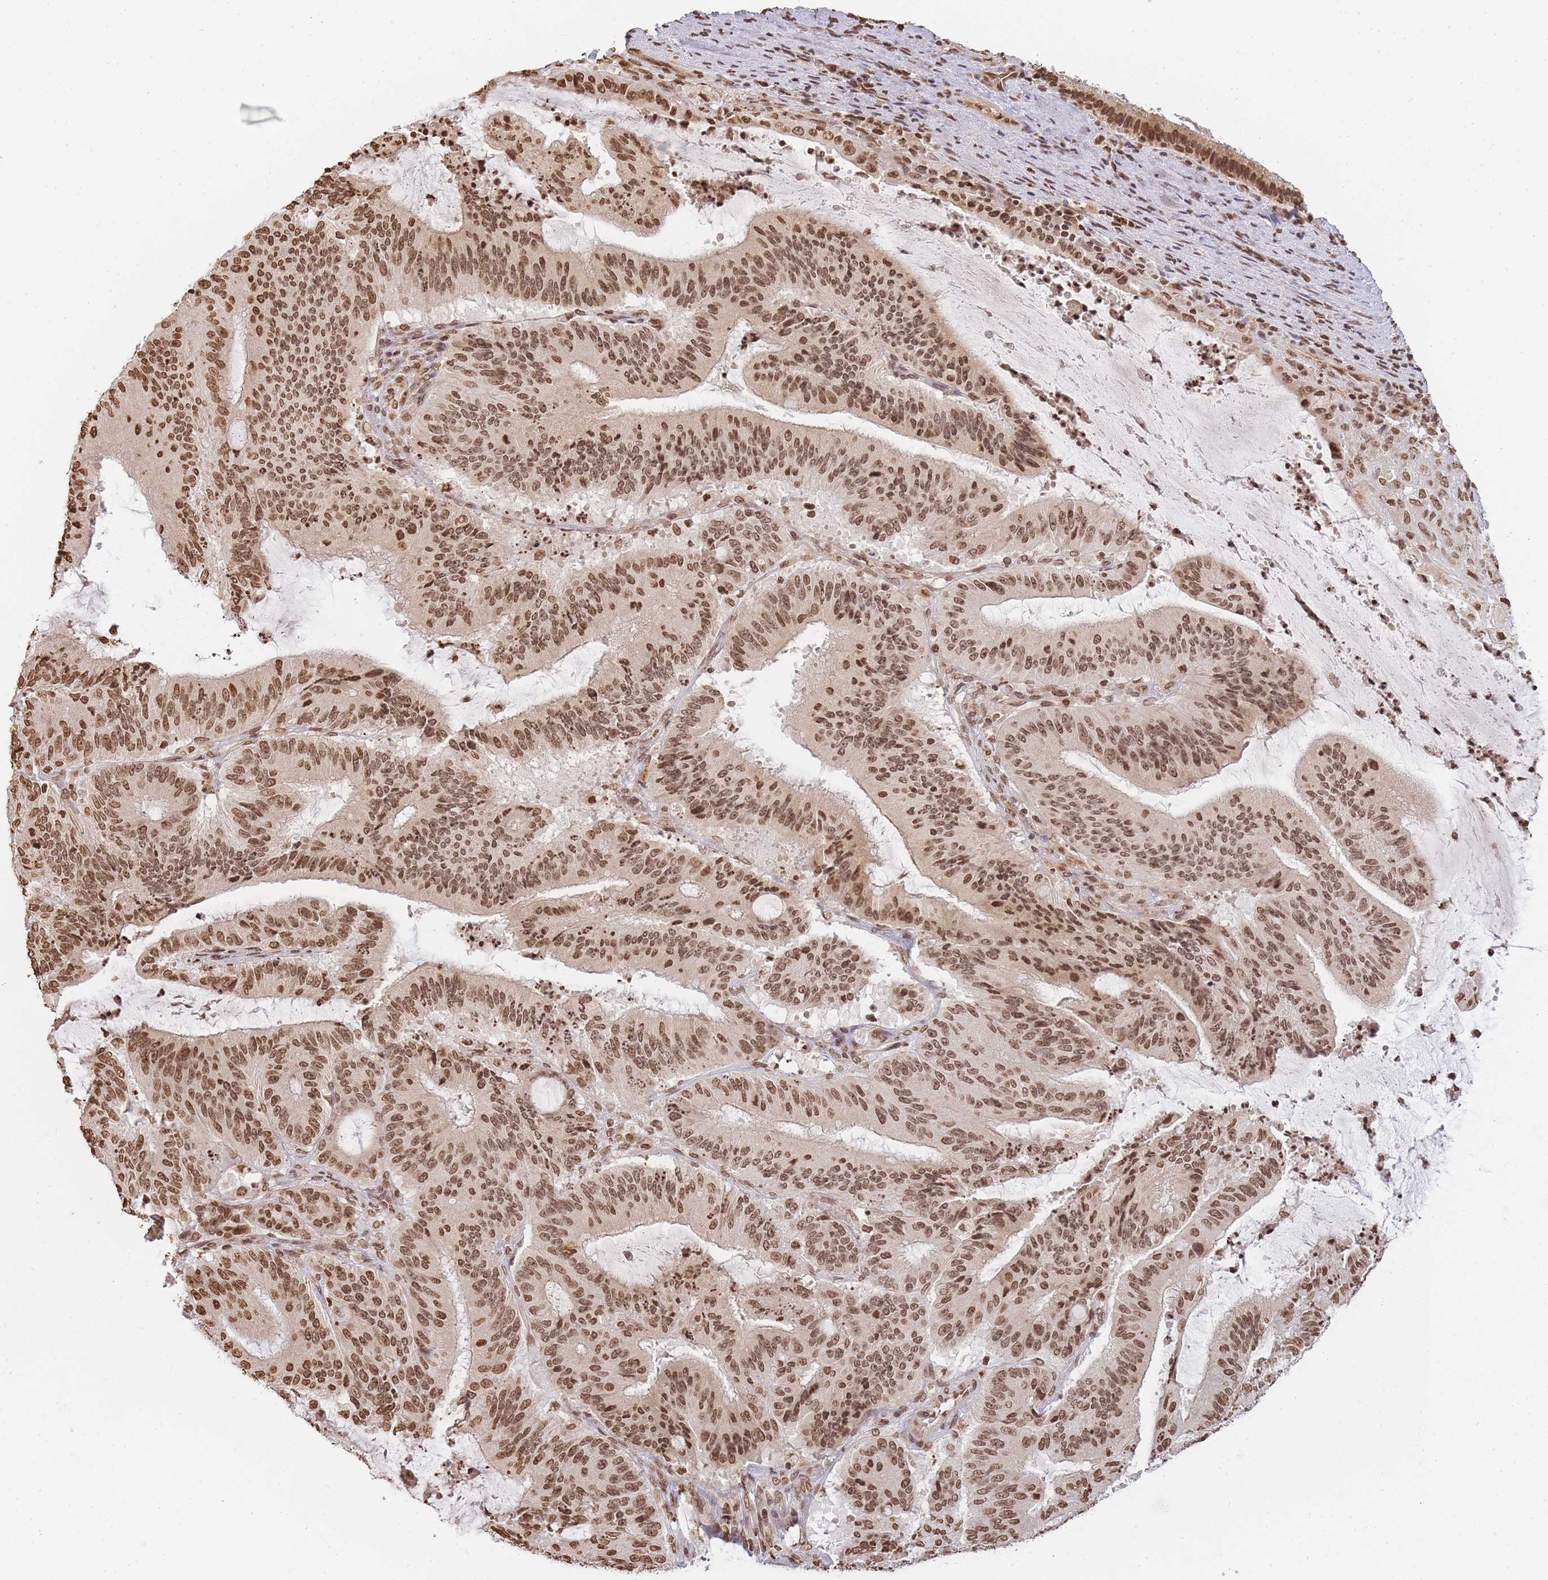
{"staining": {"intensity": "moderate", "quantity": ">75%", "location": "nuclear"}, "tissue": "liver cancer", "cell_type": "Tumor cells", "image_type": "cancer", "snomed": [{"axis": "morphology", "description": "Normal tissue, NOS"}, {"axis": "morphology", "description": "Cholangiocarcinoma"}, {"axis": "topography", "description": "Liver"}, {"axis": "topography", "description": "Peripheral nerve tissue"}], "caption": "This photomicrograph displays immunohistochemistry (IHC) staining of human liver cancer, with medium moderate nuclear expression in about >75% of tumor cells.", "gene": "WWTR1", "patient": {"sex": "female", "age": 73}}